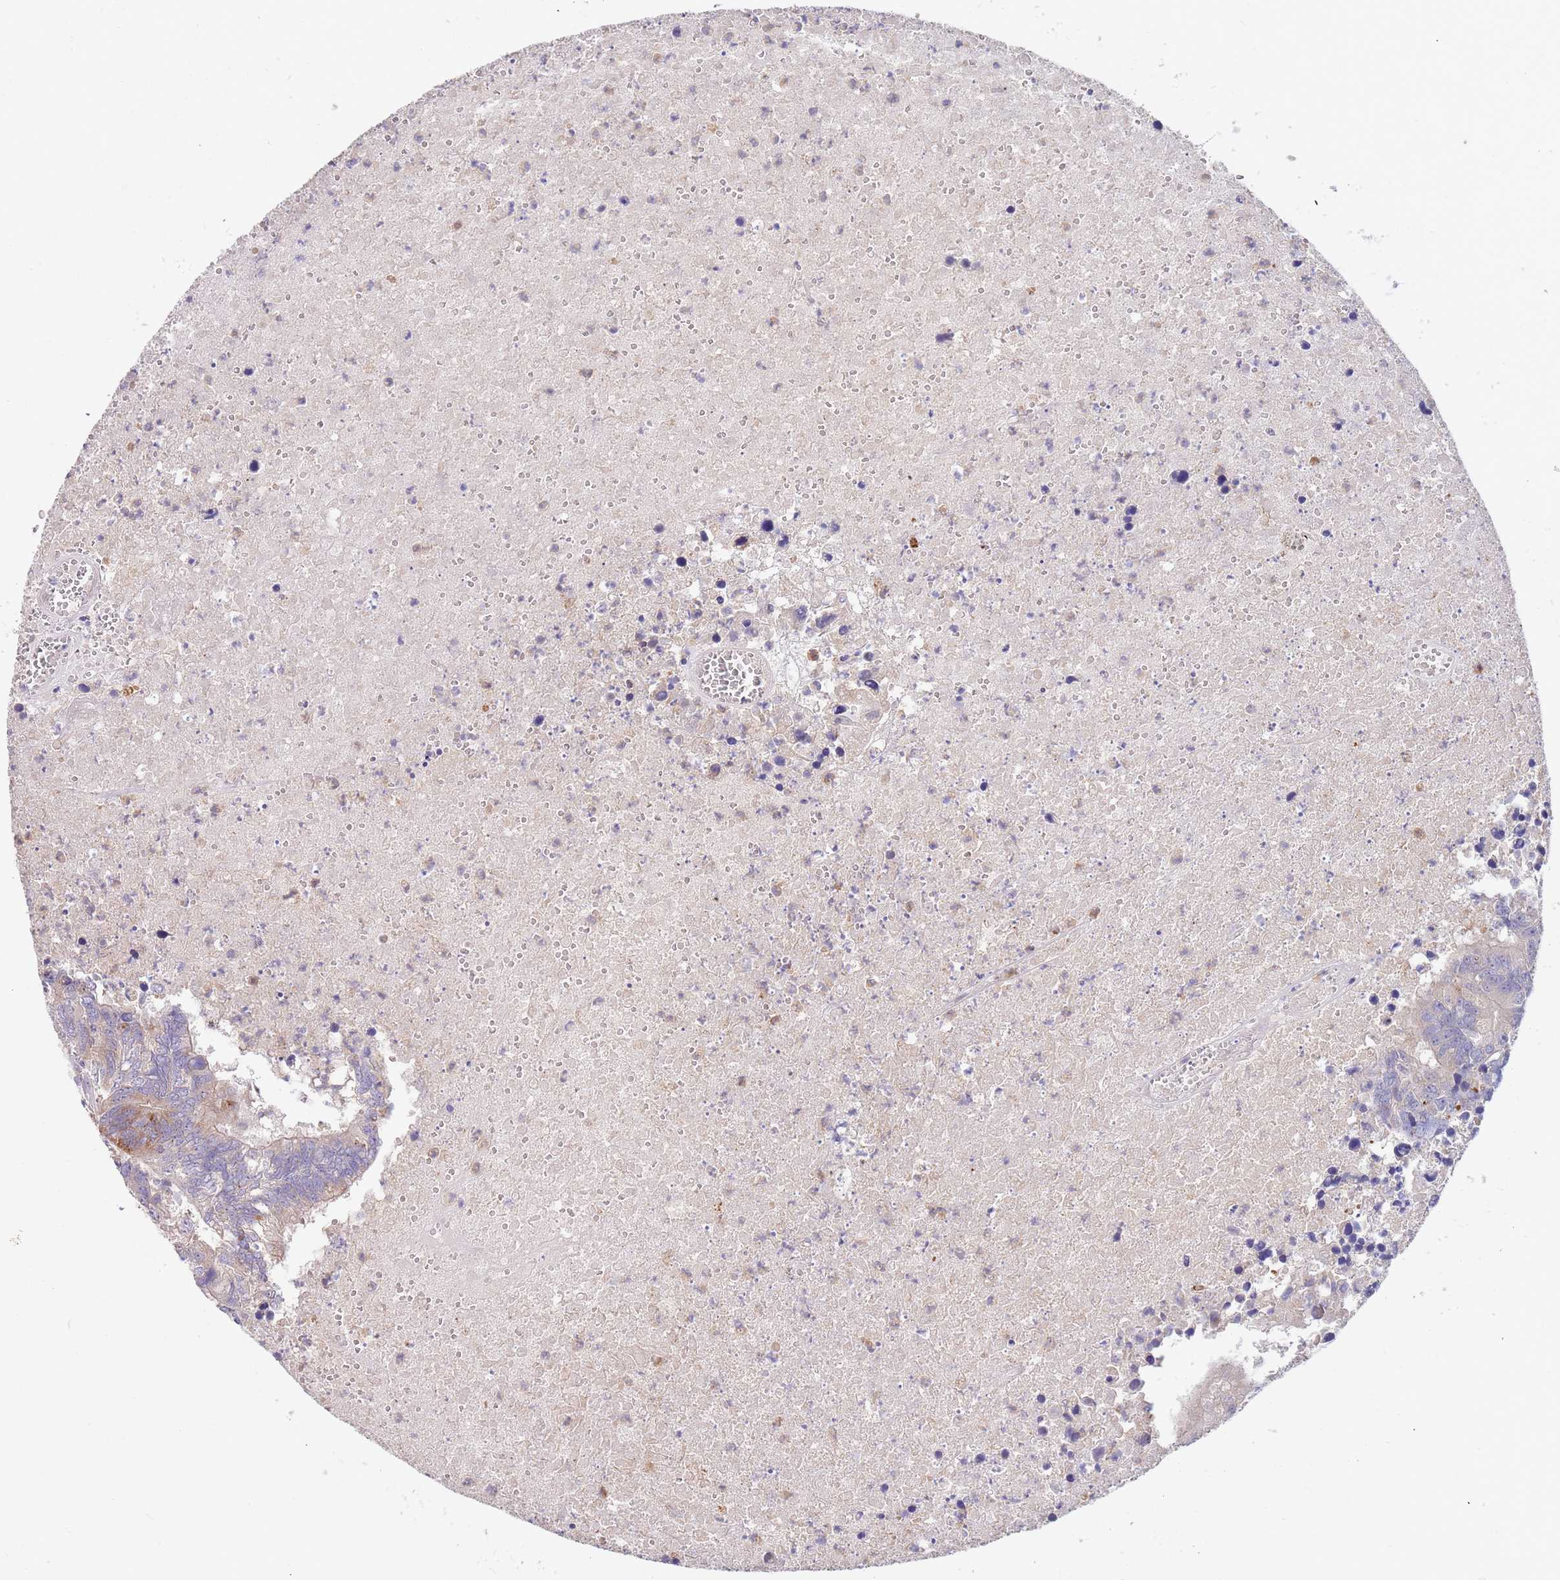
{"staining": {"intensity": "weak", "quantity": "<25%", "location": "cytoplasmic/membranous"}, "tissue": "colorectal cancer", "cell_type": "Tumor cells", "image_type": "cancer", "snomed": [{"axis": "morphology", "description": "Adenocarcinoma, NOS"}, {"axis": "topography", "description": "Colon"}], "caption": "Immunohistochemistry (IHC) of colorectal adenocarcinoma exhibits no expression in tumor cells.", "gene": "BORCS5", "patient": {"sex": "female", "age": 48}}